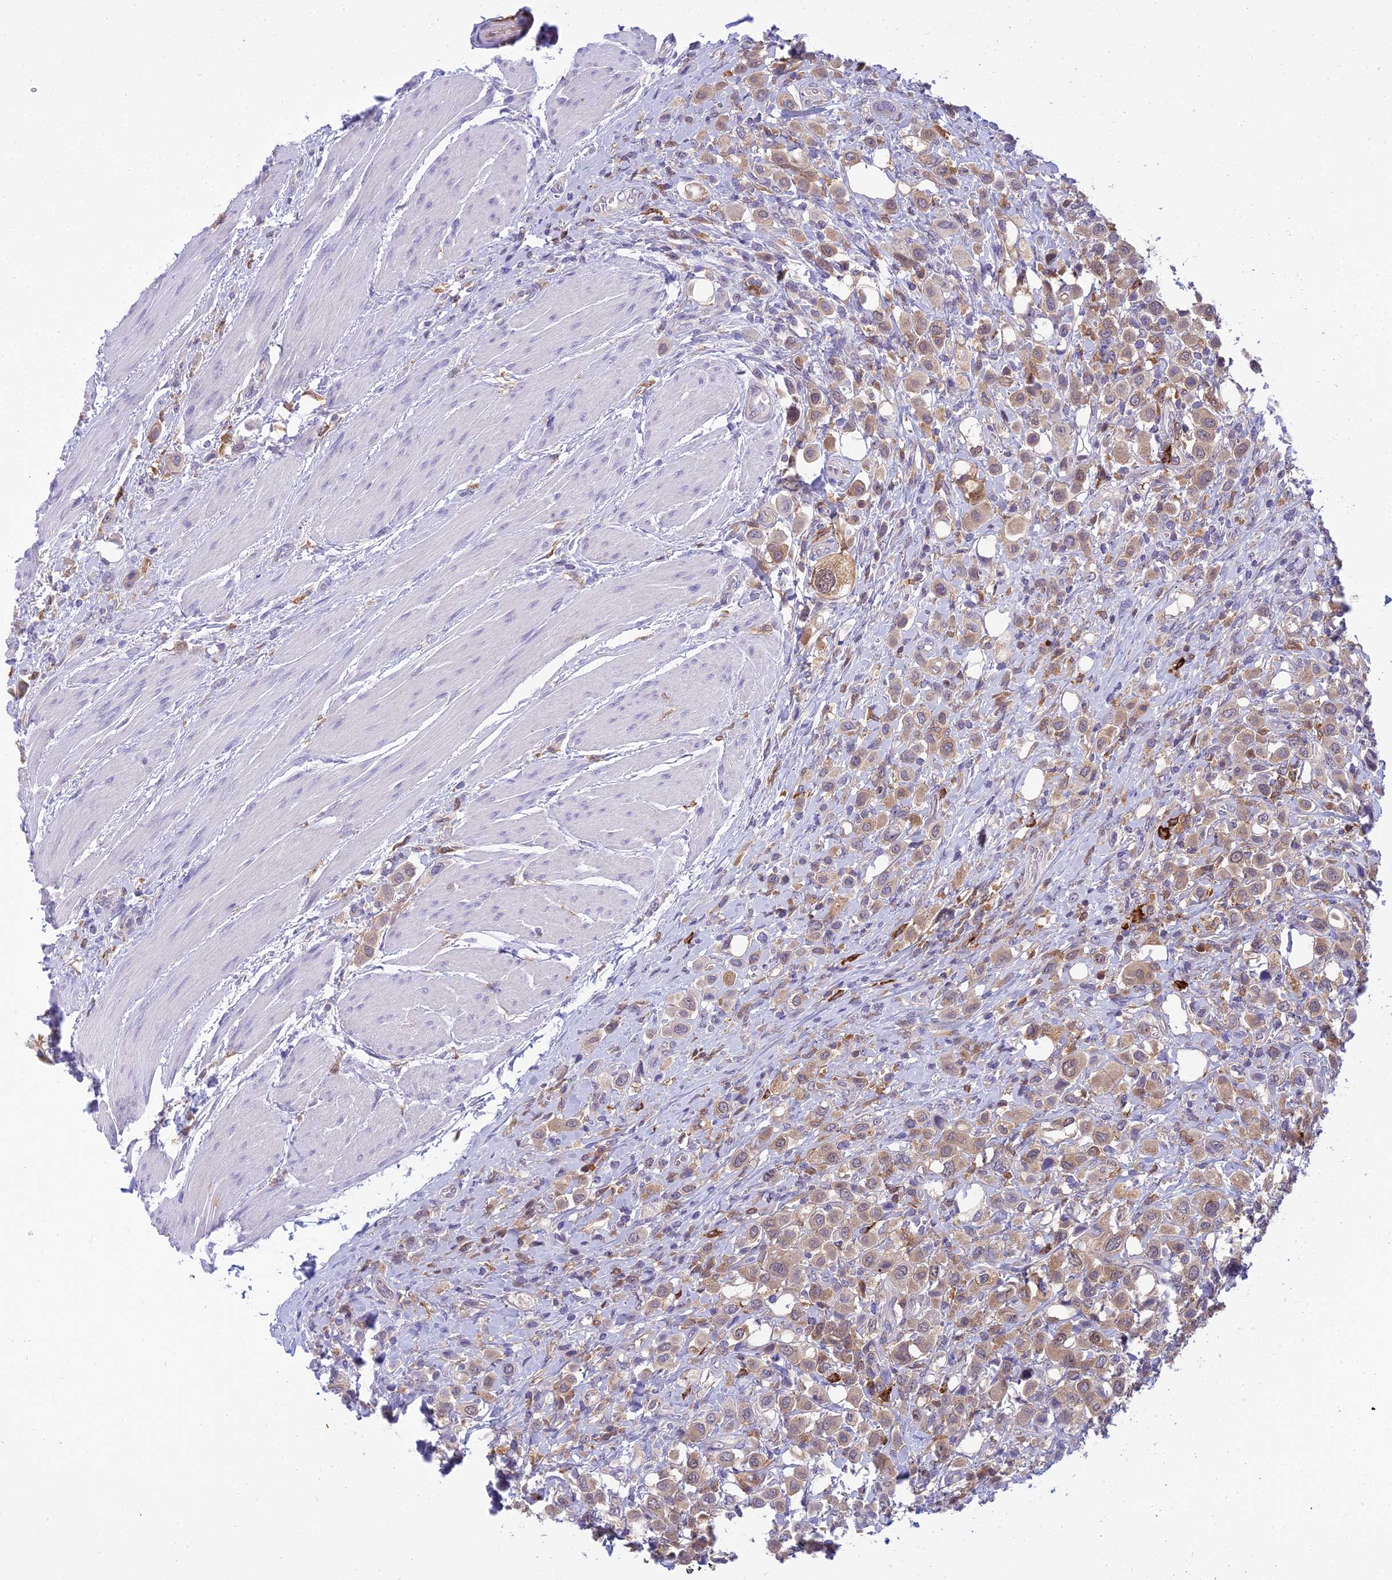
{"staining": {"intensity": "moderate", "quantity": ">75%", "location": "cytoplasmic/membranous"}, "tissue": "urothelial cancer", "cell_type": "Tumor cells", "image_type": "cancer", "snomed": [{"axis": "morphology", "description": "Urothelial carcinoma, High grade"}, {"axis": "topography", "description": "Urinary bladder"}], "caption": "An immunohistochemistry (IHC) image of neoplastic tissue is shown. Protein staining in brown labels moderate cytoplasmic/membranous positivity in high-grade urothelial carcinoma within tumor cells.", "gene": "UBE2G1", "patient": {"sex": "male", "age": 50}}